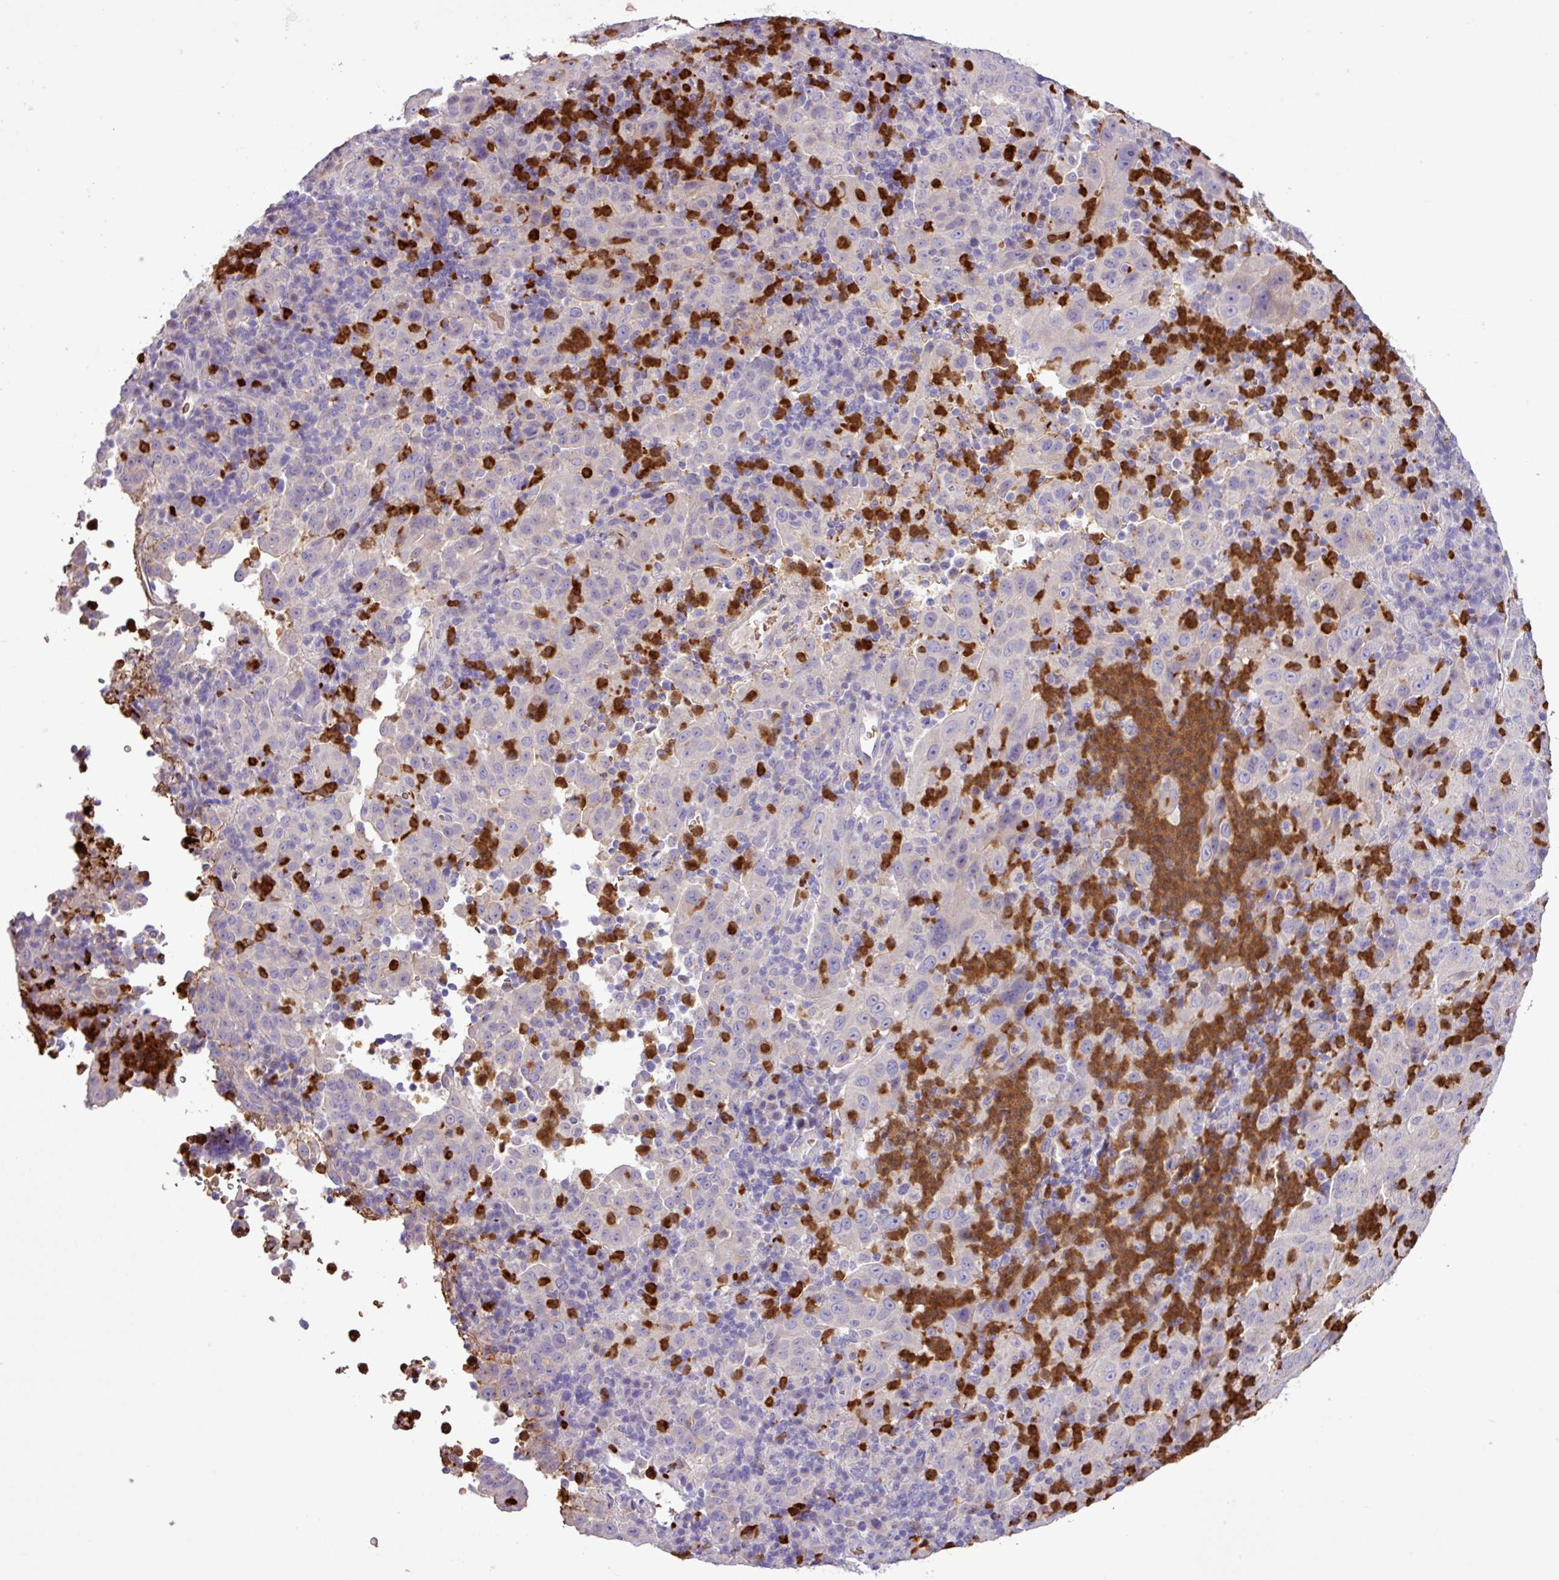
{"staining": {"intensity": "negative", "quantity": "none", "location": "none"}, "tissue": "pancreatic cancer", "cell_type": "Tumor cells", "image_type": "cancer", "snomed": [{"axis": "morphology", "description": "Adenocarcinoma, NOS"}, {"axis": "topography", "description": "Pancreas"}], "caption": "DAB (3,3'-diaminobenzidine) immunohistochemical staining of adenocarcinoma (pancreatic) demonstrates no significant staining in tumor cells.", "gene": "MGAT4B", "patient": {"sex": "male", "age": 63}}